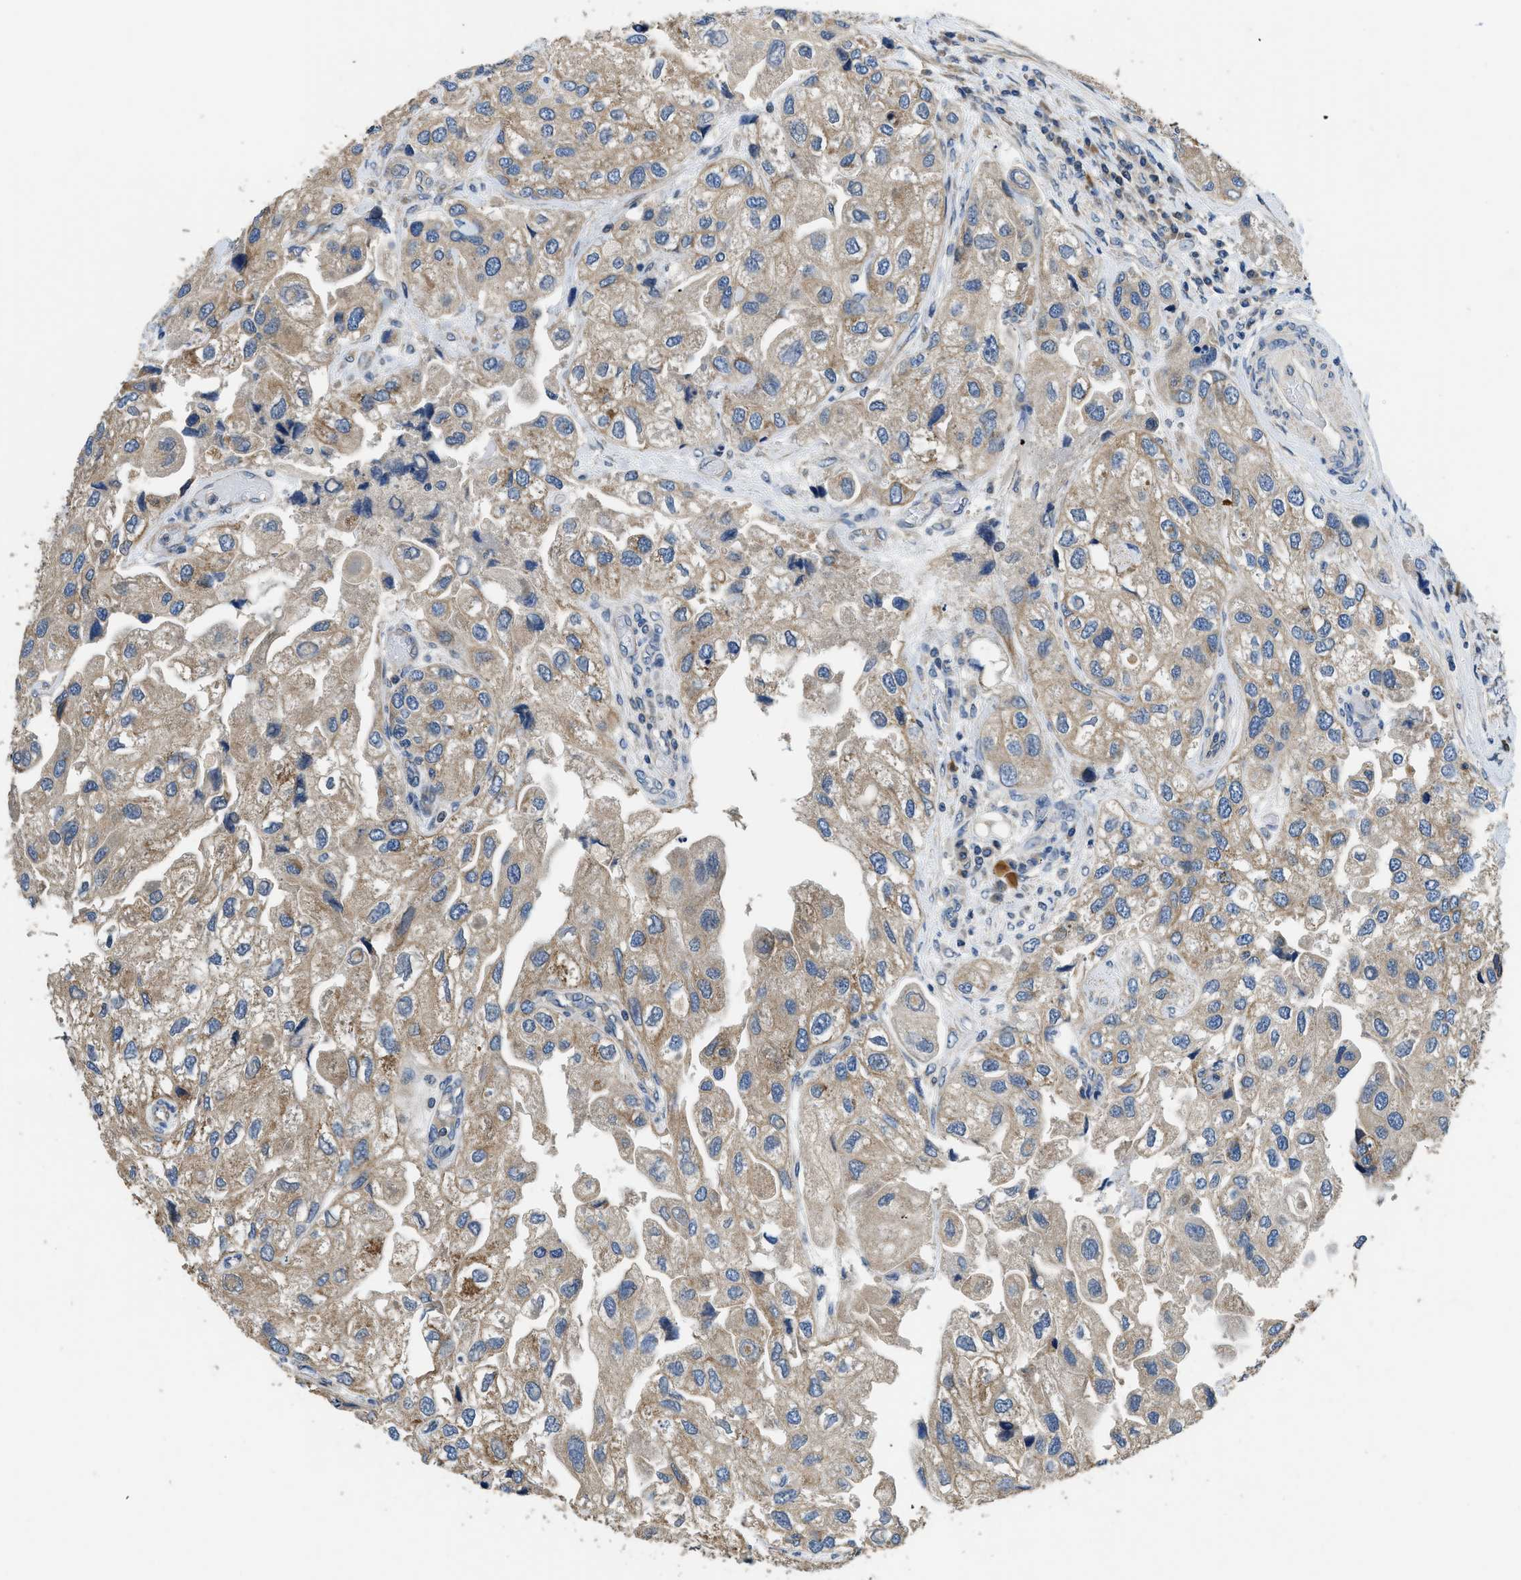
{"staining": {"intensity": "moderate", "quantity": ">75%", "location": "cytoplasmic/membranous"}, "tissue": "urothelial cancer", "cell_type": "Tumor cells", "image_type": "cancer", "snomed": [{"axis": "morphology", "description": "Urothelial carcinoma, High grade"}, {"axis": "topography", "description": "Urinary bladder"}], "caption": "Immunohistochemical staining of human high-grade urothelial carcinoma demonstrates medium levels of moderate cytoplasmic/membranous protein staining in about >75% of tumor cells. (DAB (3,3'-diaminobenzidine) IHC with brightfield microscopy, high magnification).", "gene": "SSH2", "patient": {"sex": "female", "age": 64}}